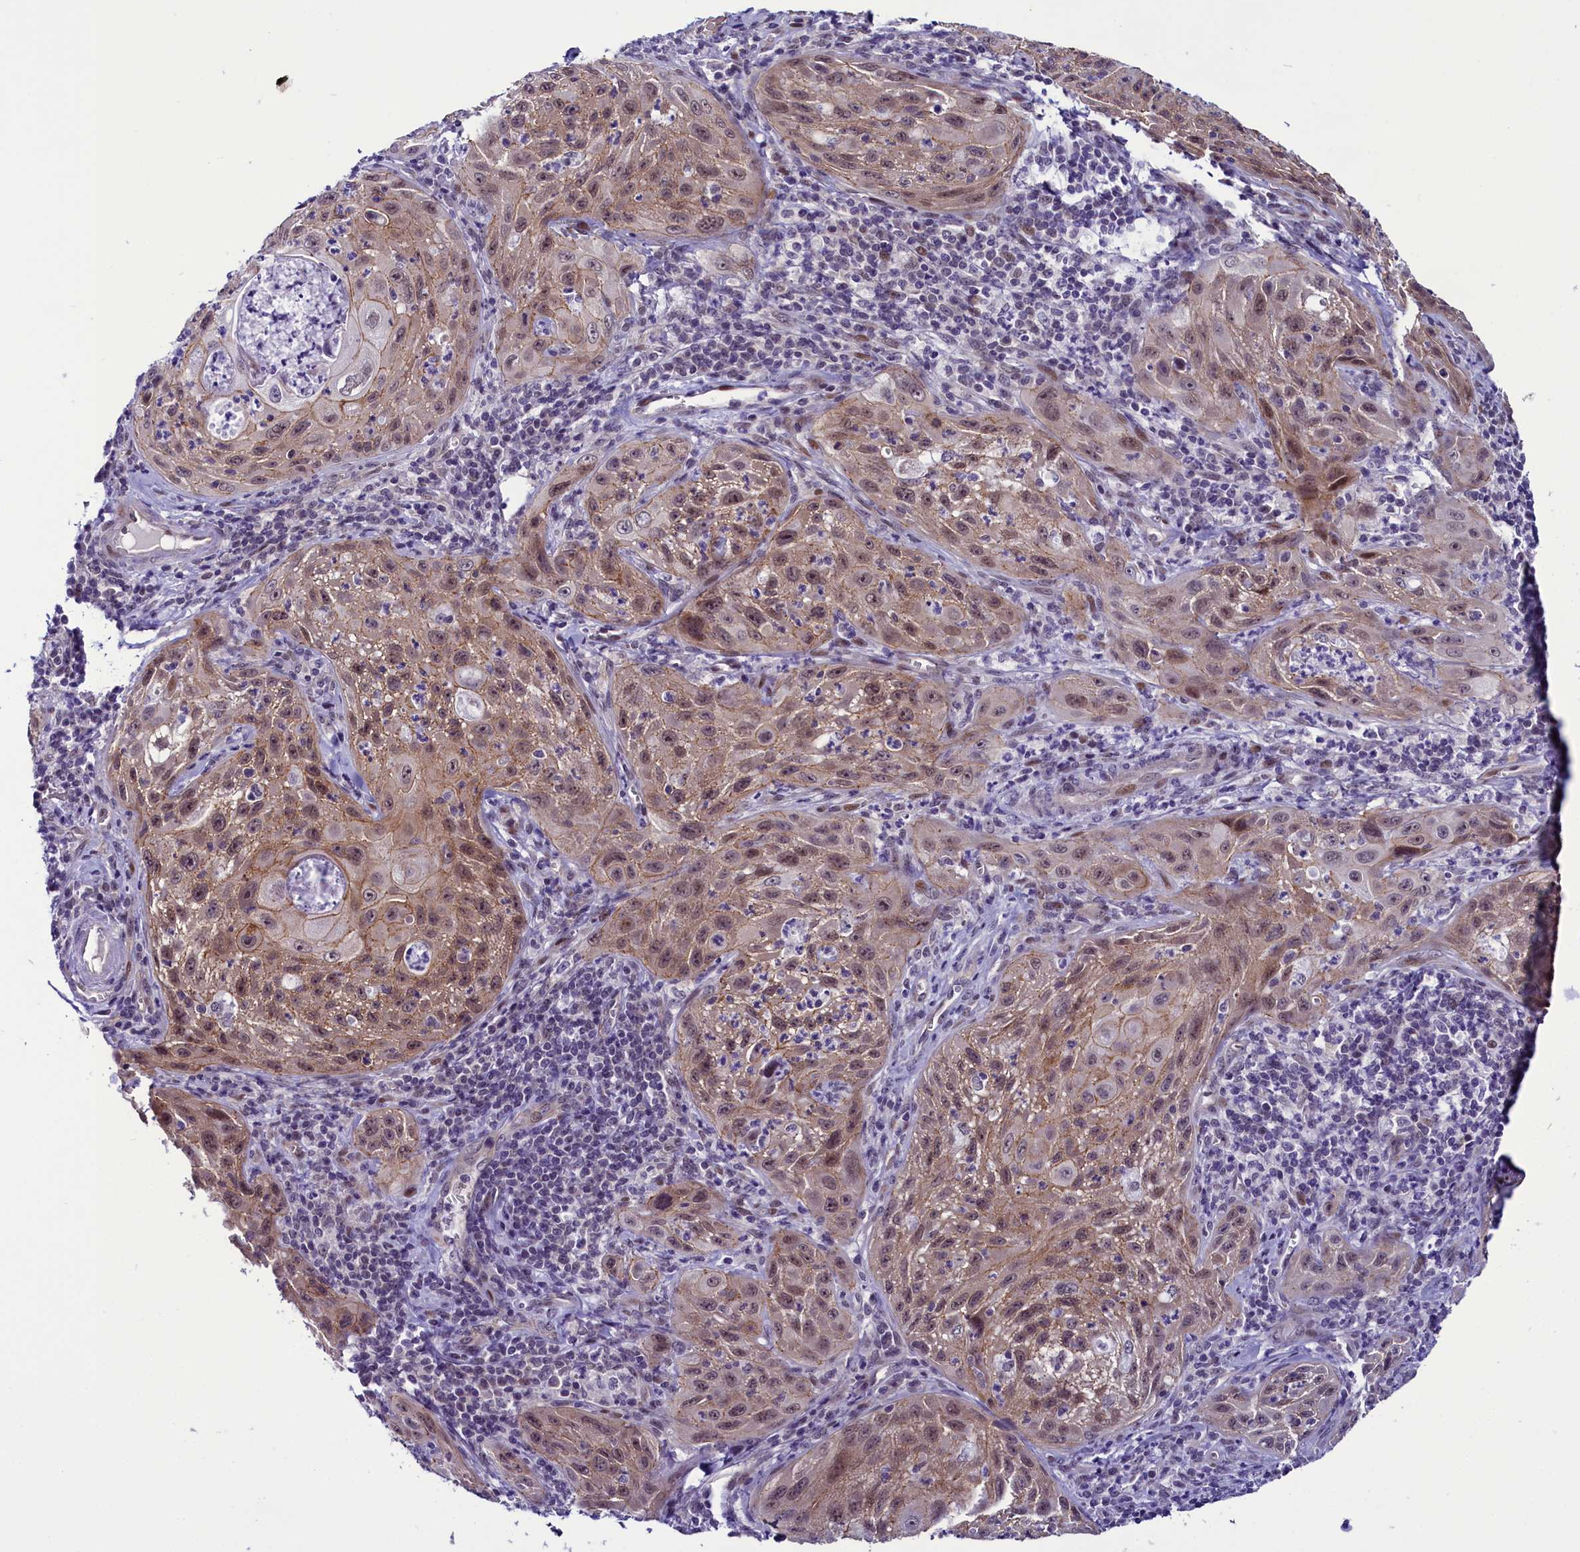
{"staining": {"intensity": "weak", "quantity": "25%-75%", "location": "cytoplasmic/membranous"}, "tissue": "cervical cancer", "cell_type": "Tumor cells", "image_type": "cancer", "snomed": [{"axis": "morphology", "description": "Squamous cell carcinoma, NOS"}, {"axis": "topography", "description": "Cervix"}], "caption": "Immunohistochemical staining of human squamous cell carcinoma (cervical) demonstrates weak cytoplasmic/membranous protein staining in about 25%-75% of tumor cells.", "gene": "CCDC106", "patient": {"sex": "female", "age": 42}}